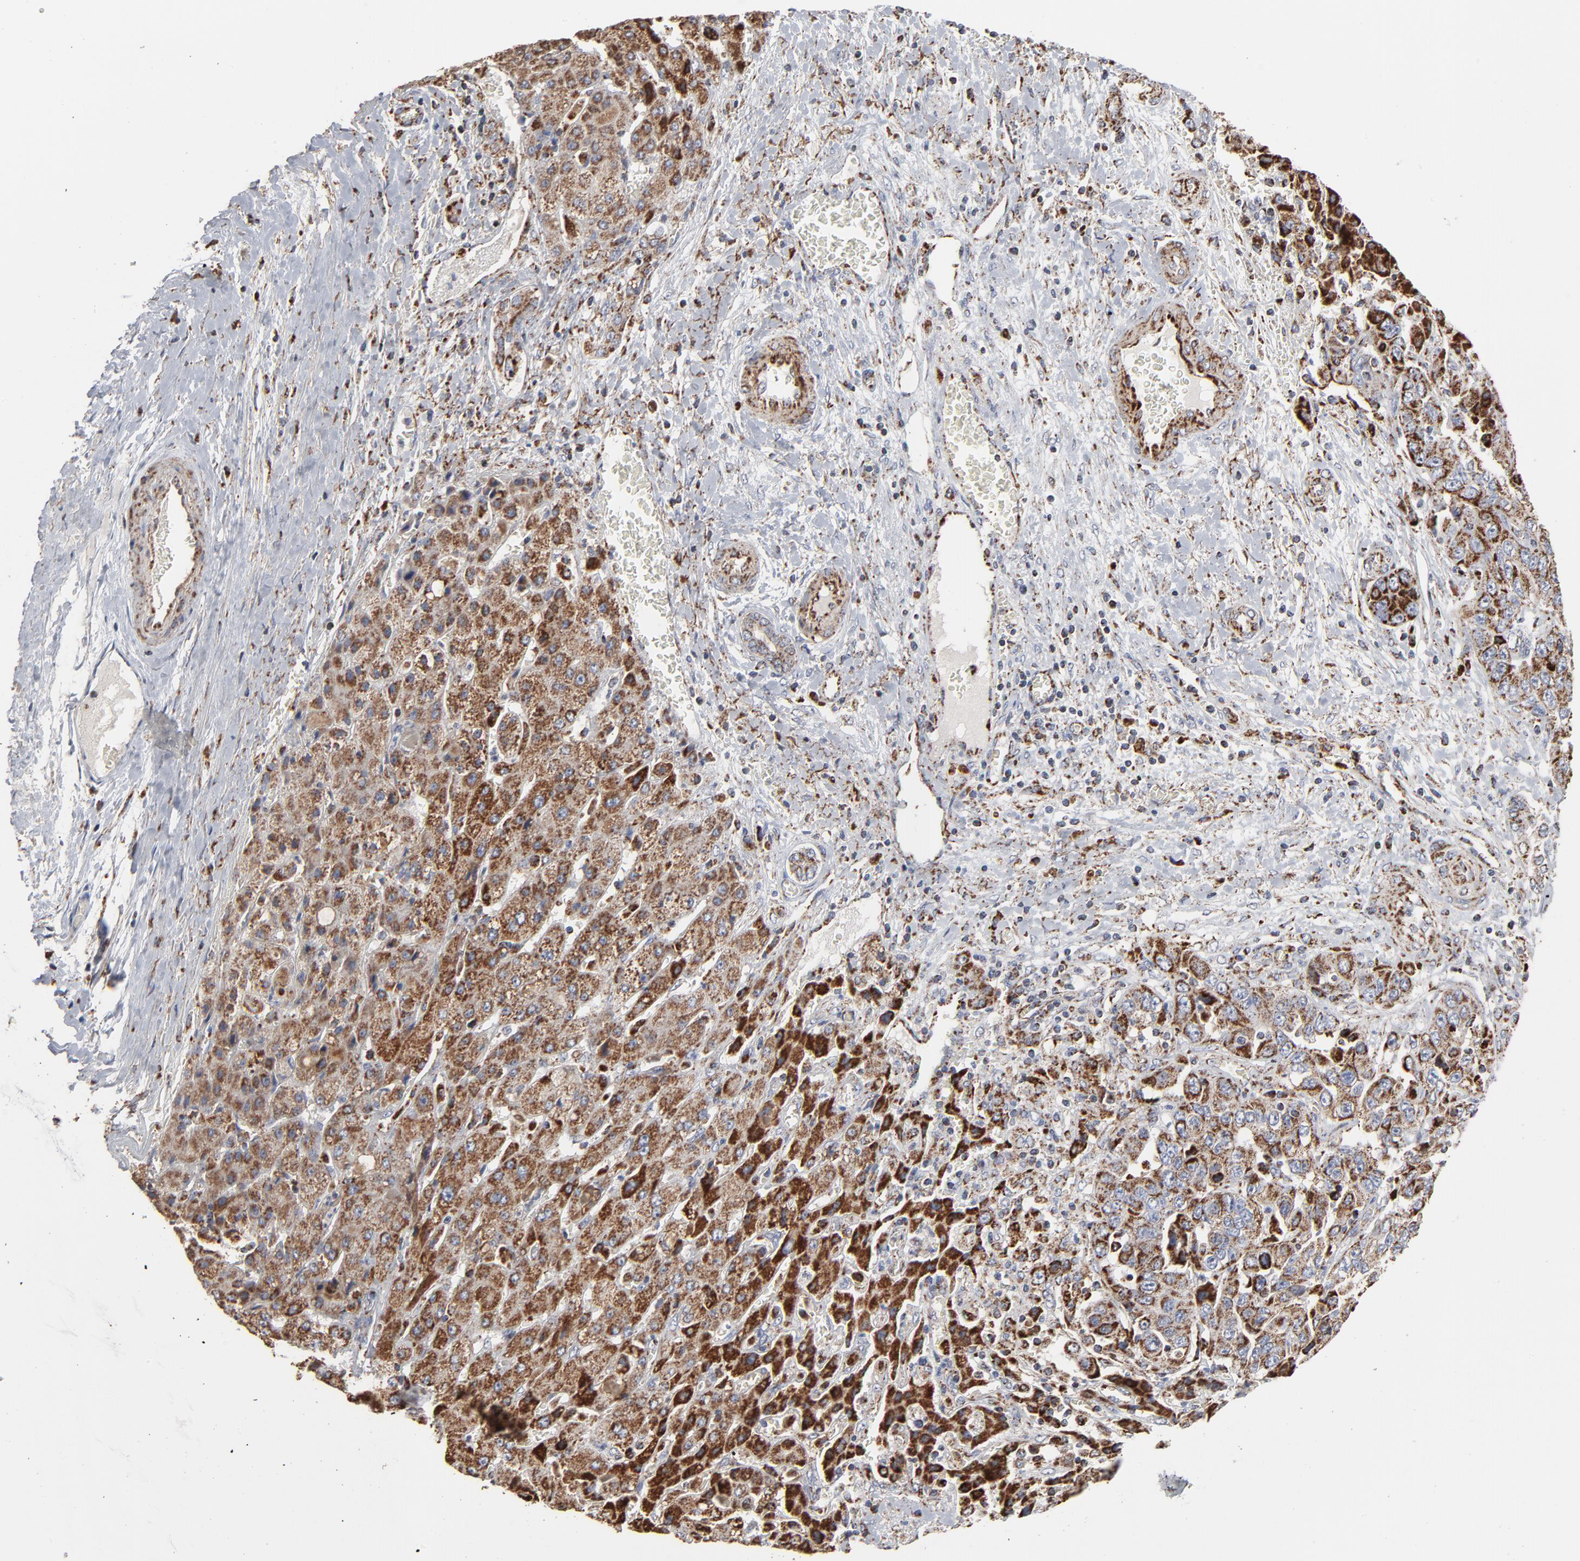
{"staining": {"intensity": "strong", "quantity": ">75%", "location": "cytoplasmic/membranous"}, "tissue": "liver cancer", "cell_type": "Tumor cells", "image_type": "cancer", "snomed": [{"axis": "morphology", "description": "Cholangiocarcinoma"}, {"axis": "topography", "description": "Liver"}], "caption": "The immunohistochemical stain highlights strong cytoplasmic/membranous staining in tumor cells of liver cancer (cholangiocarcinoma) tissue.", "gene": "UQCRC1", "patient": {"sex": "female", "age": 52}}